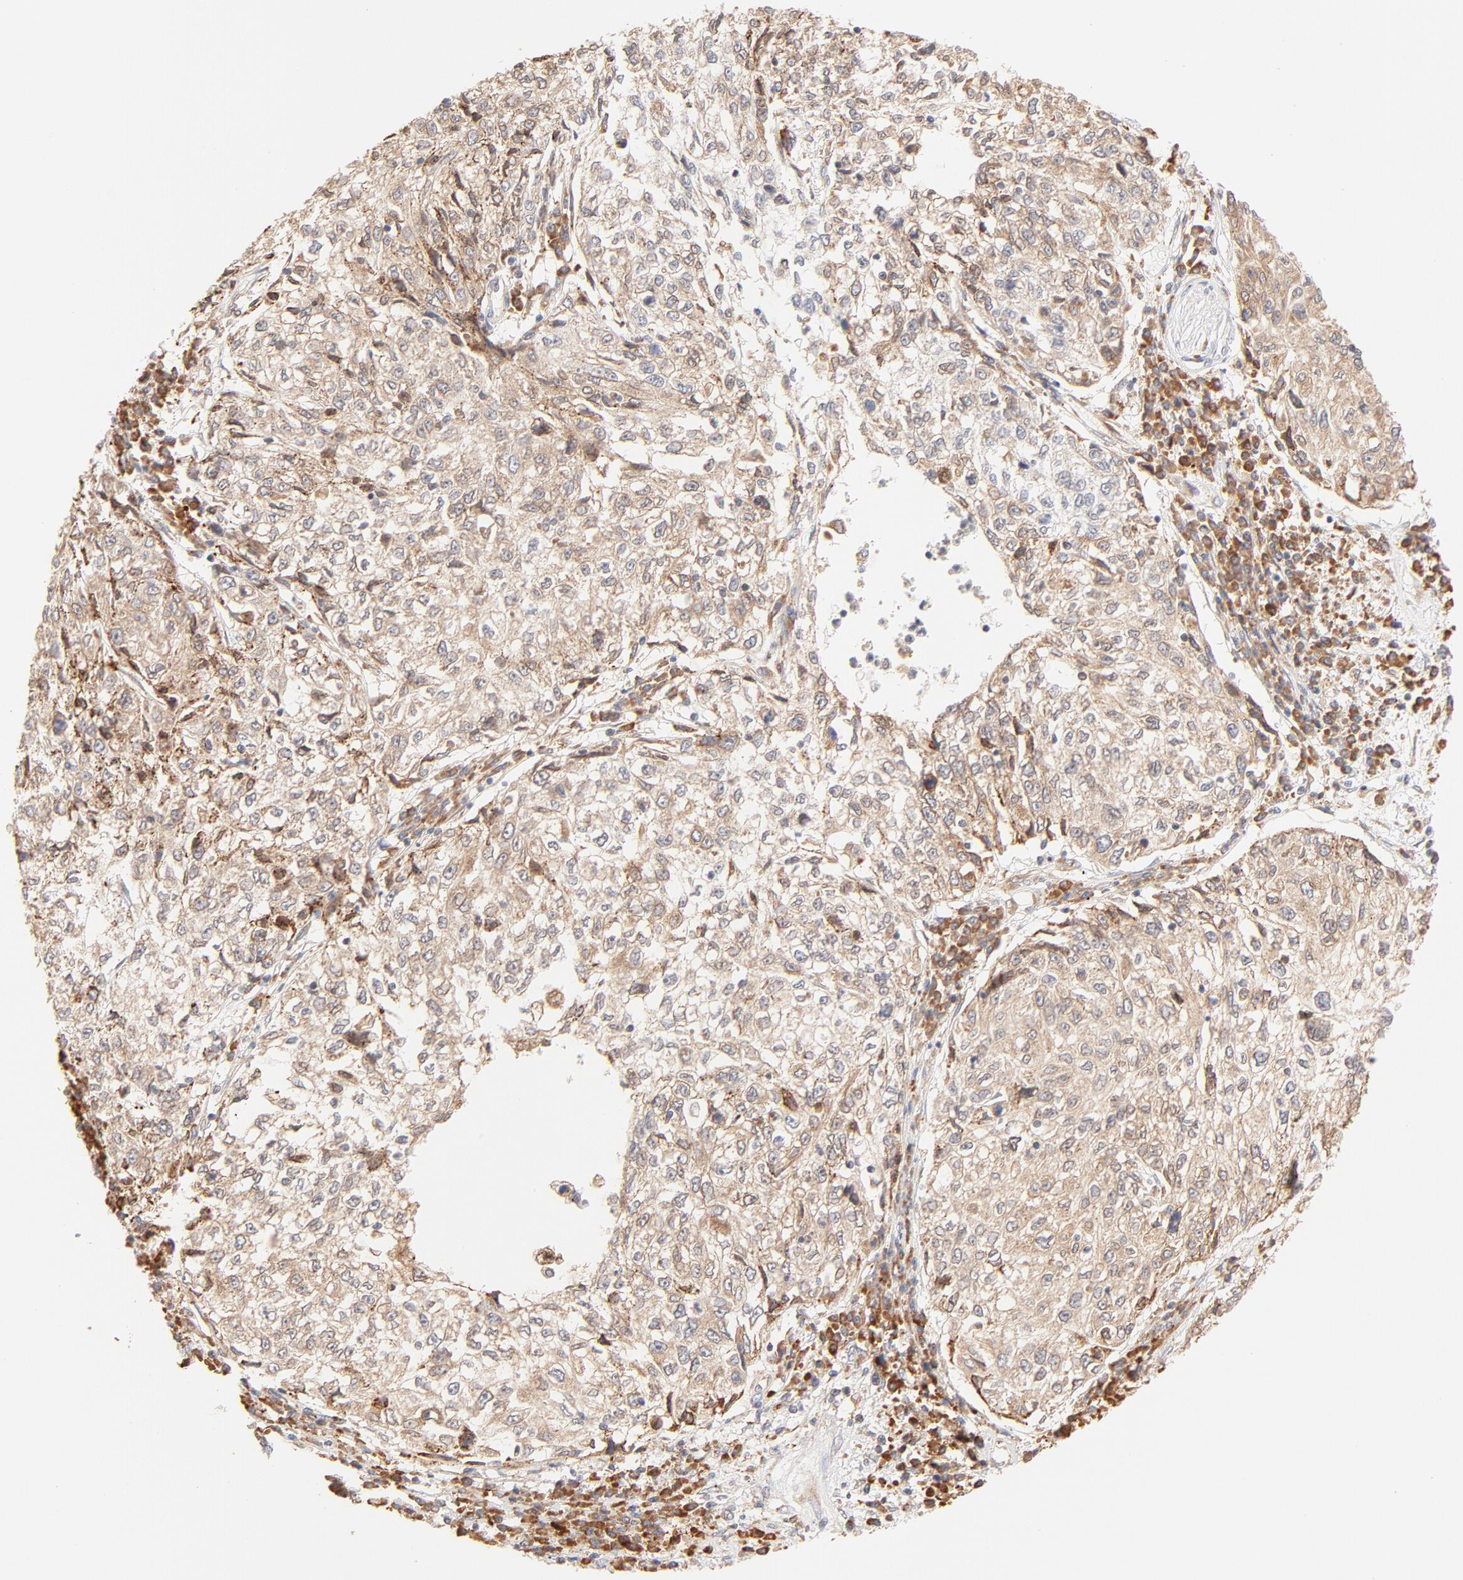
{"staining": {"intensity": "moderate", "quantity": ">75%", "location": "cytoplasmic/membranous"}, "tissue": "cervical cancer", "cell_type": "Tumor cells", "image_type": "cancer", "snomed": [{"axis": "morphology", "description": "Squamous cell carcinoma, NOS"}, {"axis": "topography", "description": "Cervix"}], "caption": "A brown stain labels moderate cytoplasmic/membranous expression of a protein in human cervical cancer tumor cells.", "gene": "PARP12", "patient": {"sex": "female", "age": 57}}